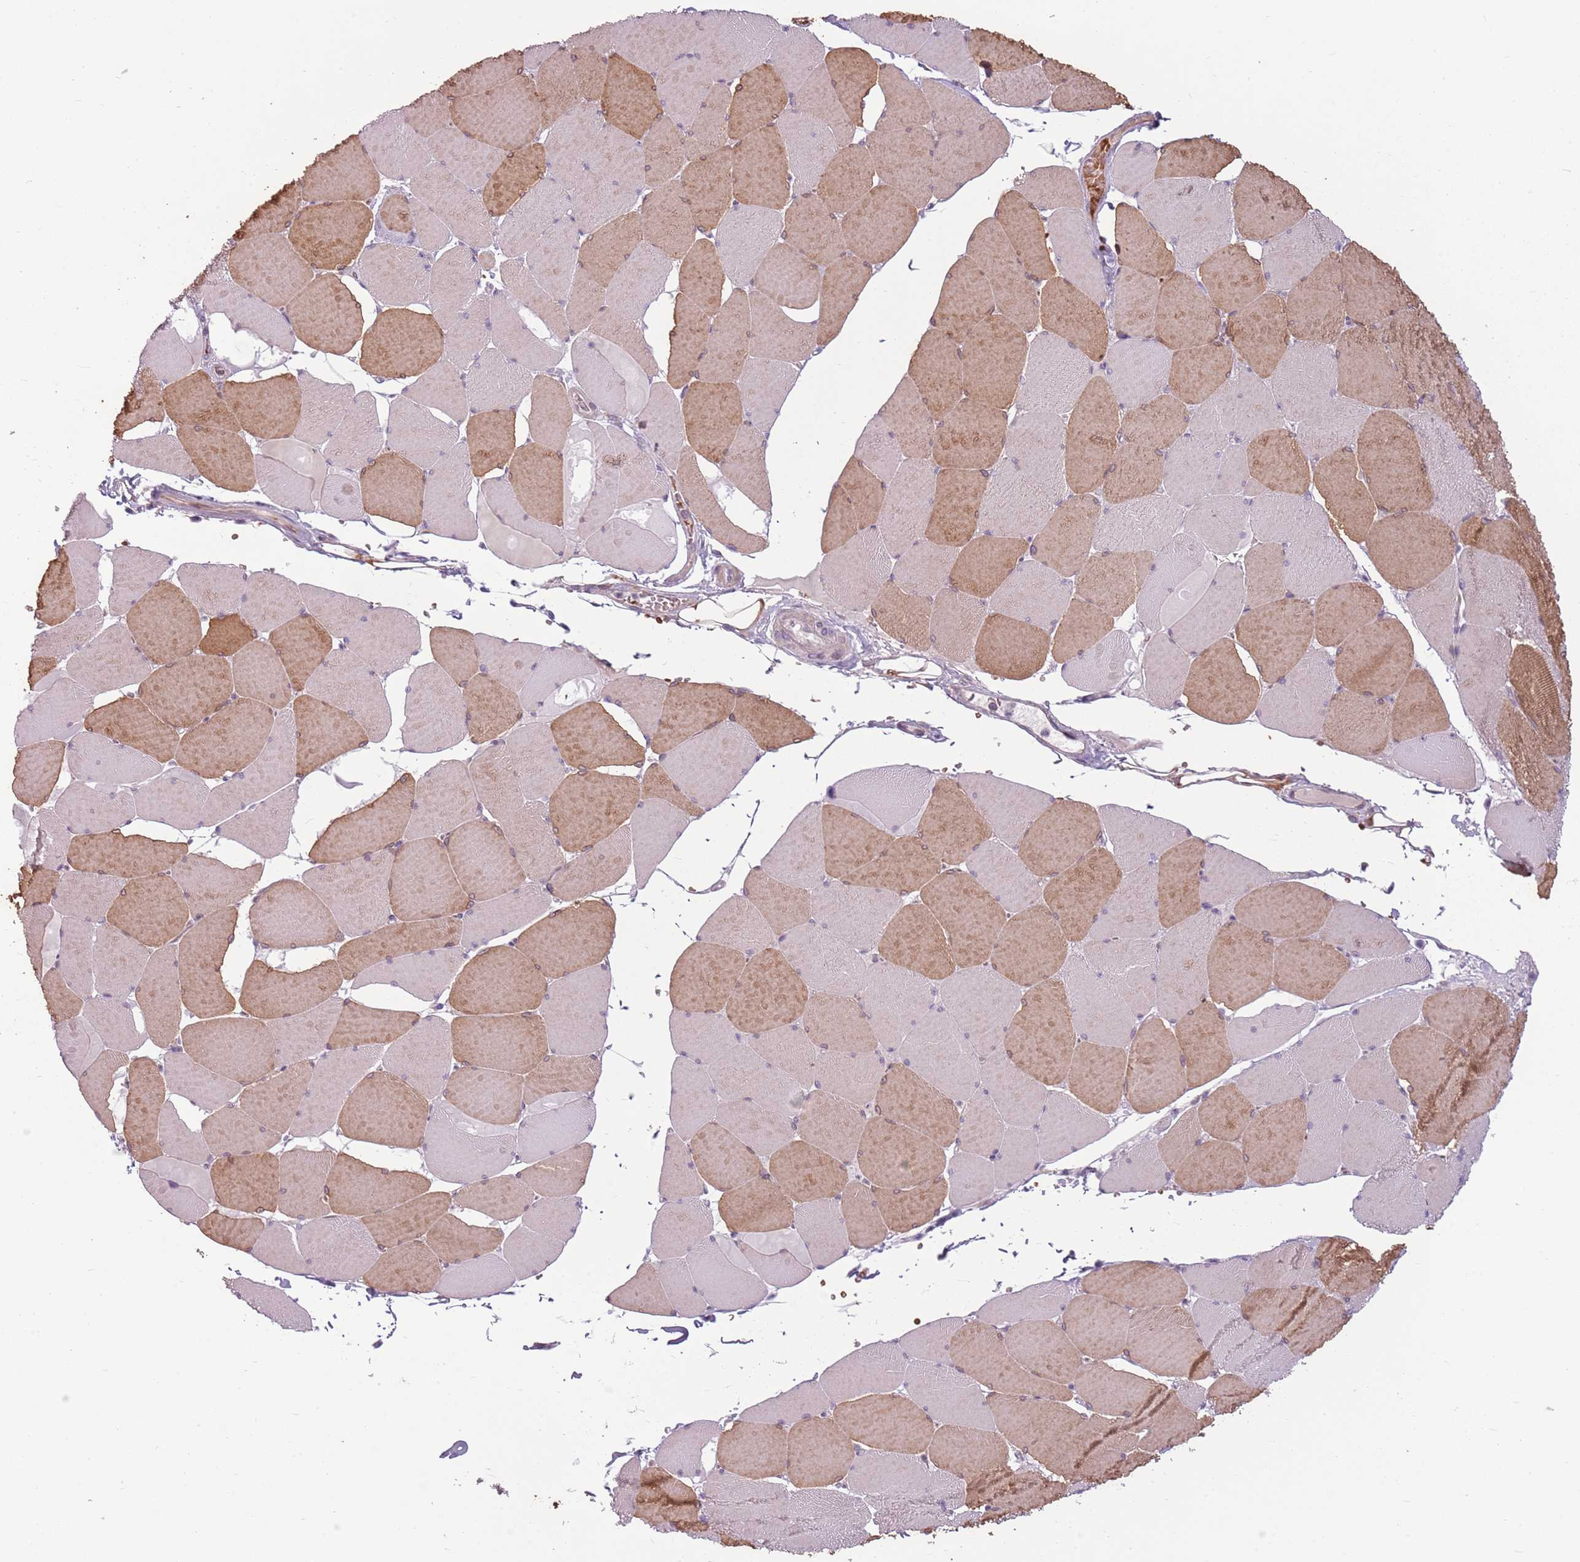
{"staining": {"intensity": "moderate", "quantity": "25%-75%", "location": "cytoplasmic/membranous"}, "tissue": "skeletal muscle", "cell_type": "Myocytes", "image_type": "normal", "snomed": [{"axis": "morphology", "description": "Normal tissue, NOS"}, {"axis": "topography", "description": "Skeletal muscle"}, {"axis": "topography", "description": "Head-Neck"}], "caption": "IHC (DAB (3,3'-diaminobenzidine)) staining of benign skeletal muscle reveals moderate cytoplasmic/membranous protein positivity in approximately 25%-75% of myocytes. (DAB IHC with brightfield microscopy, high magnification).", "gene": "HSPA14", "patient": {"sex": "male", "age": 66}}